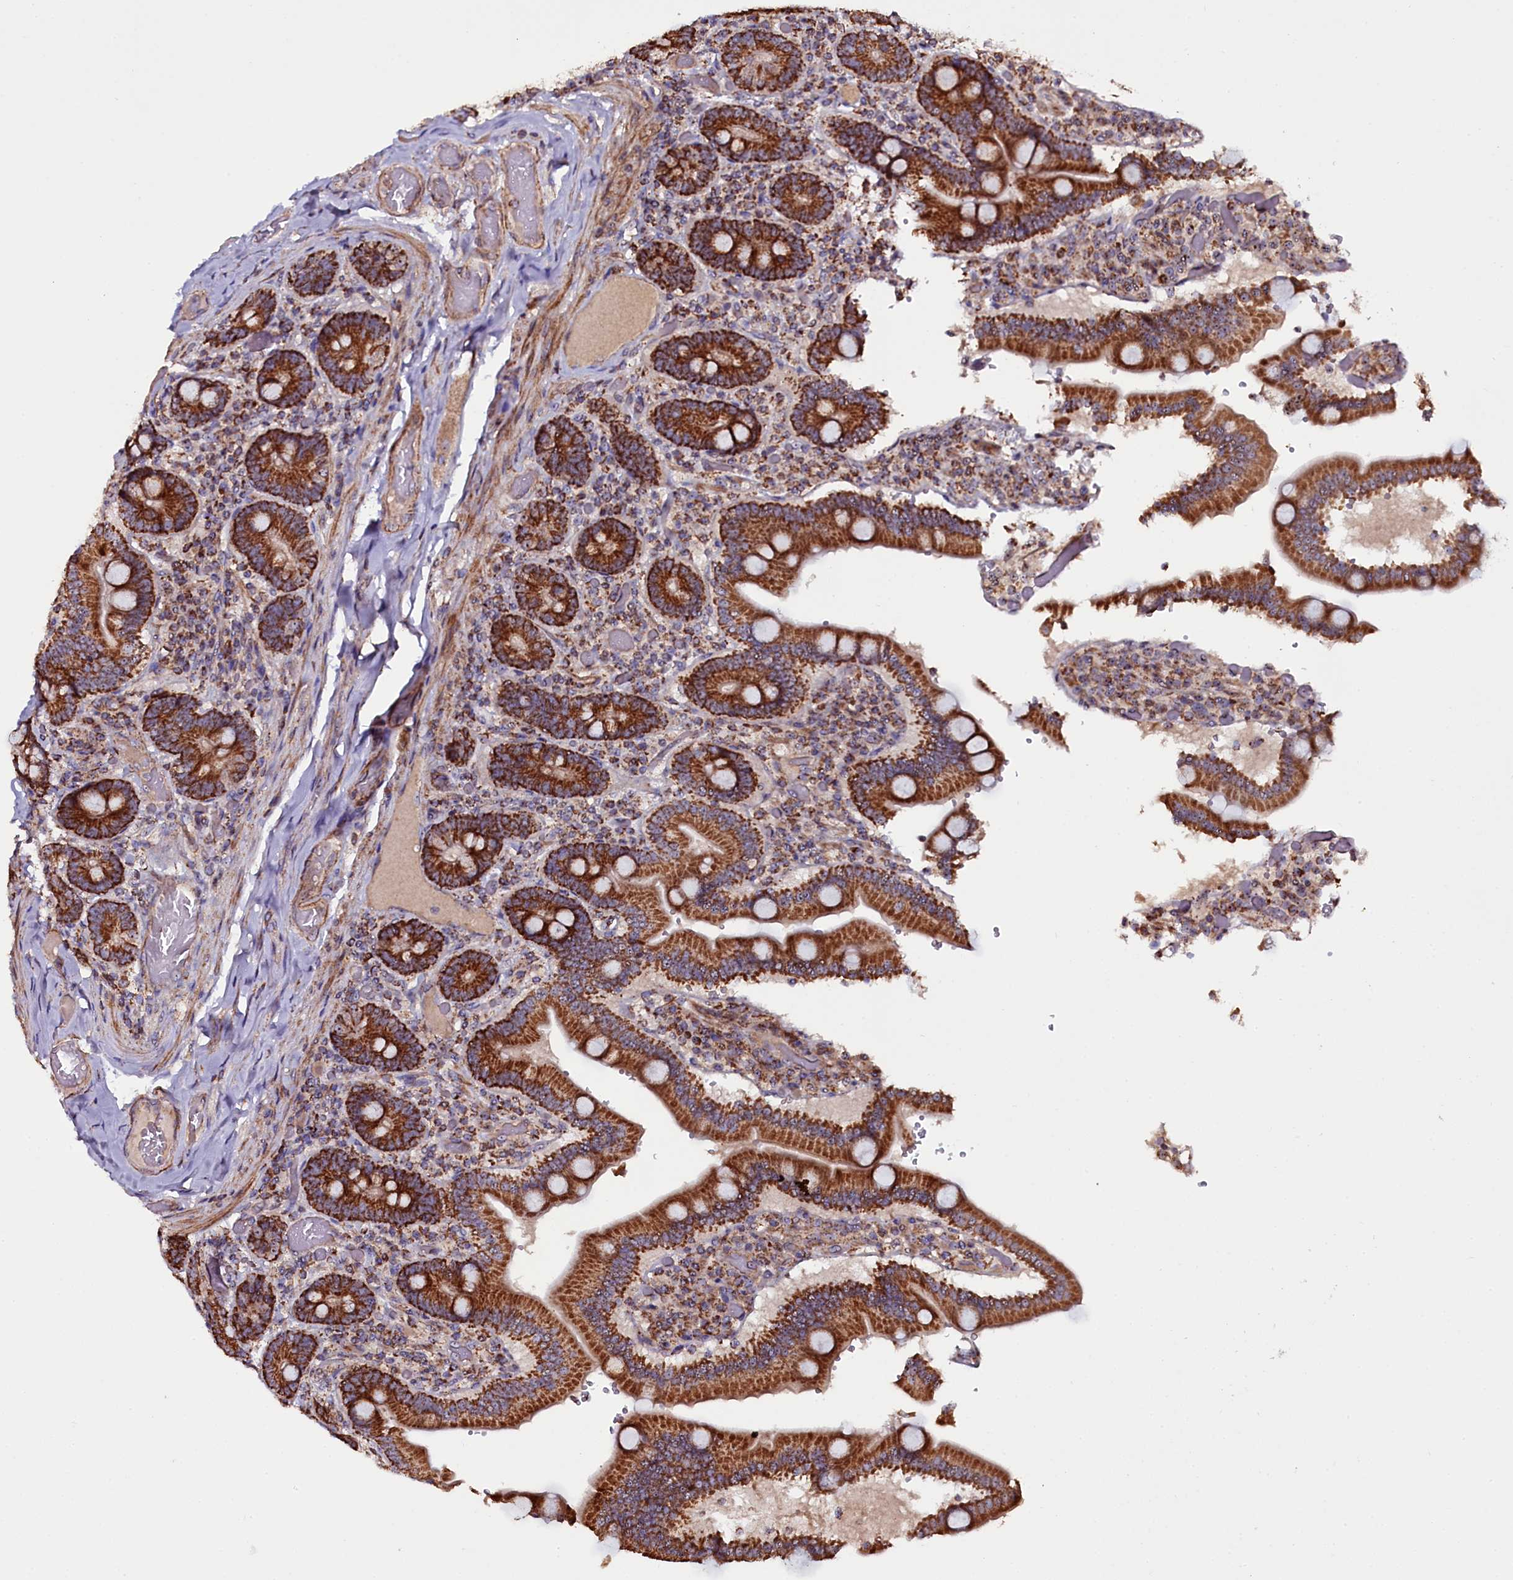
{"staining": {"intensity": "strong", "quantity": ">75%", "location": "cytoplasmic/membranous"}, "tissue": "duodenum", "cell_type": "Glandular cells", "image_type": "normal", "snomed": [{"axis": "morphology", "description": "Normal tissue, NOS"}, {"axis": "topography", "description": "Duodenum"}], "caption": "Protein analysis of unremarkable duodenum reveals strong cytoplasmic/membranous staining in approximately >75% of glandular cells.", "gene": "NAA80", "patient": {"sex": "female", "age": 62}}